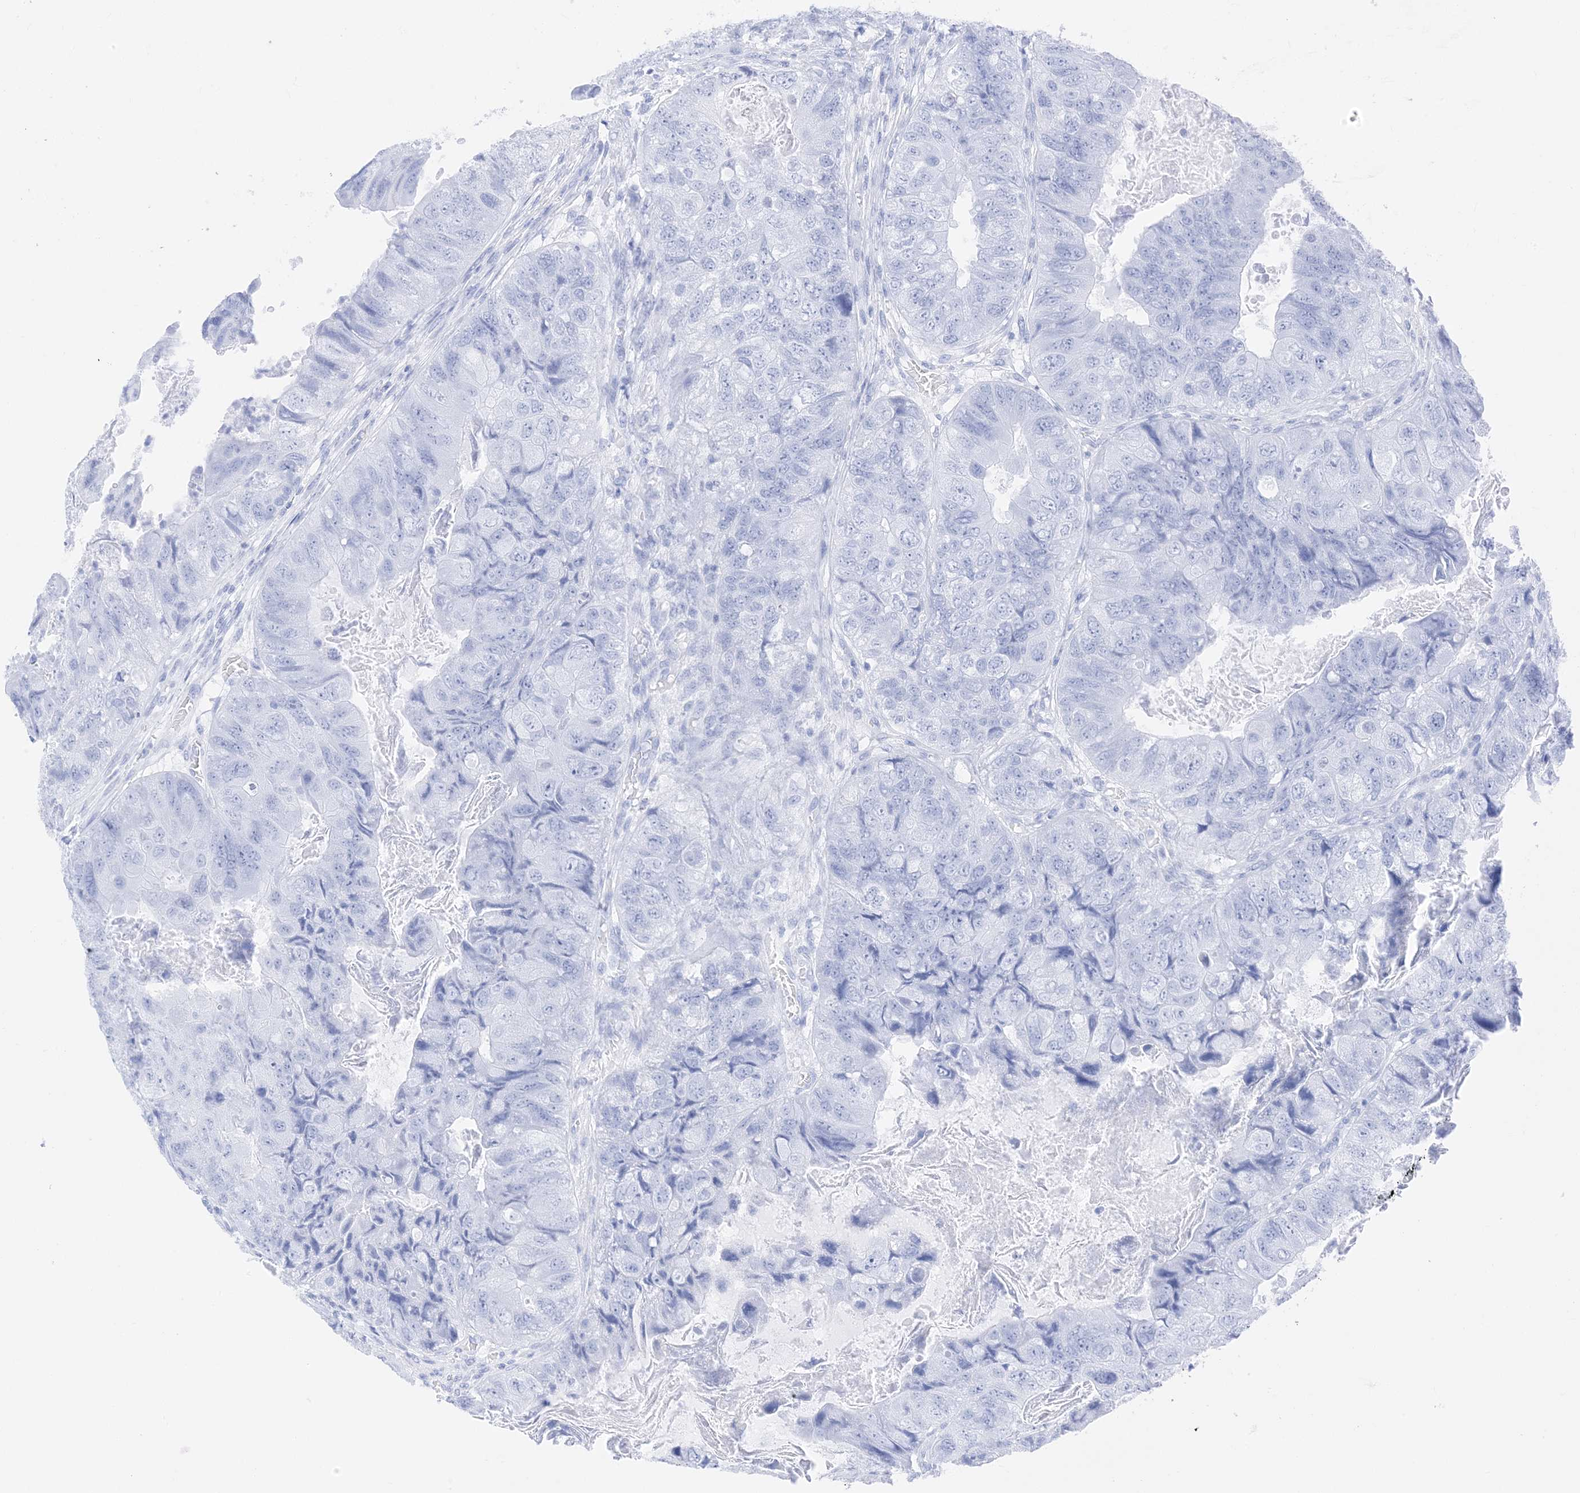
{"staining": {"intensity": "negative", "quantity": "none", "location": "none"}, "tissue": "colorectal cancer", "cell_type": "Tumor cells", "image_type": "cancer", "snomed": [{"axis": "morphology", "description": "Adenocarcinoma, NOS"}, {"axis": "topography", "description": "Rectum"}], "caption": "Immunohistochemistry image of neoplastic tissue: colorectal cancer (adenocarcinoma) stained with DAB exhibits no significant protein staining in tumor cells.", "gene": "MUC17", "patient": {"sex": "male", "age": 63}}